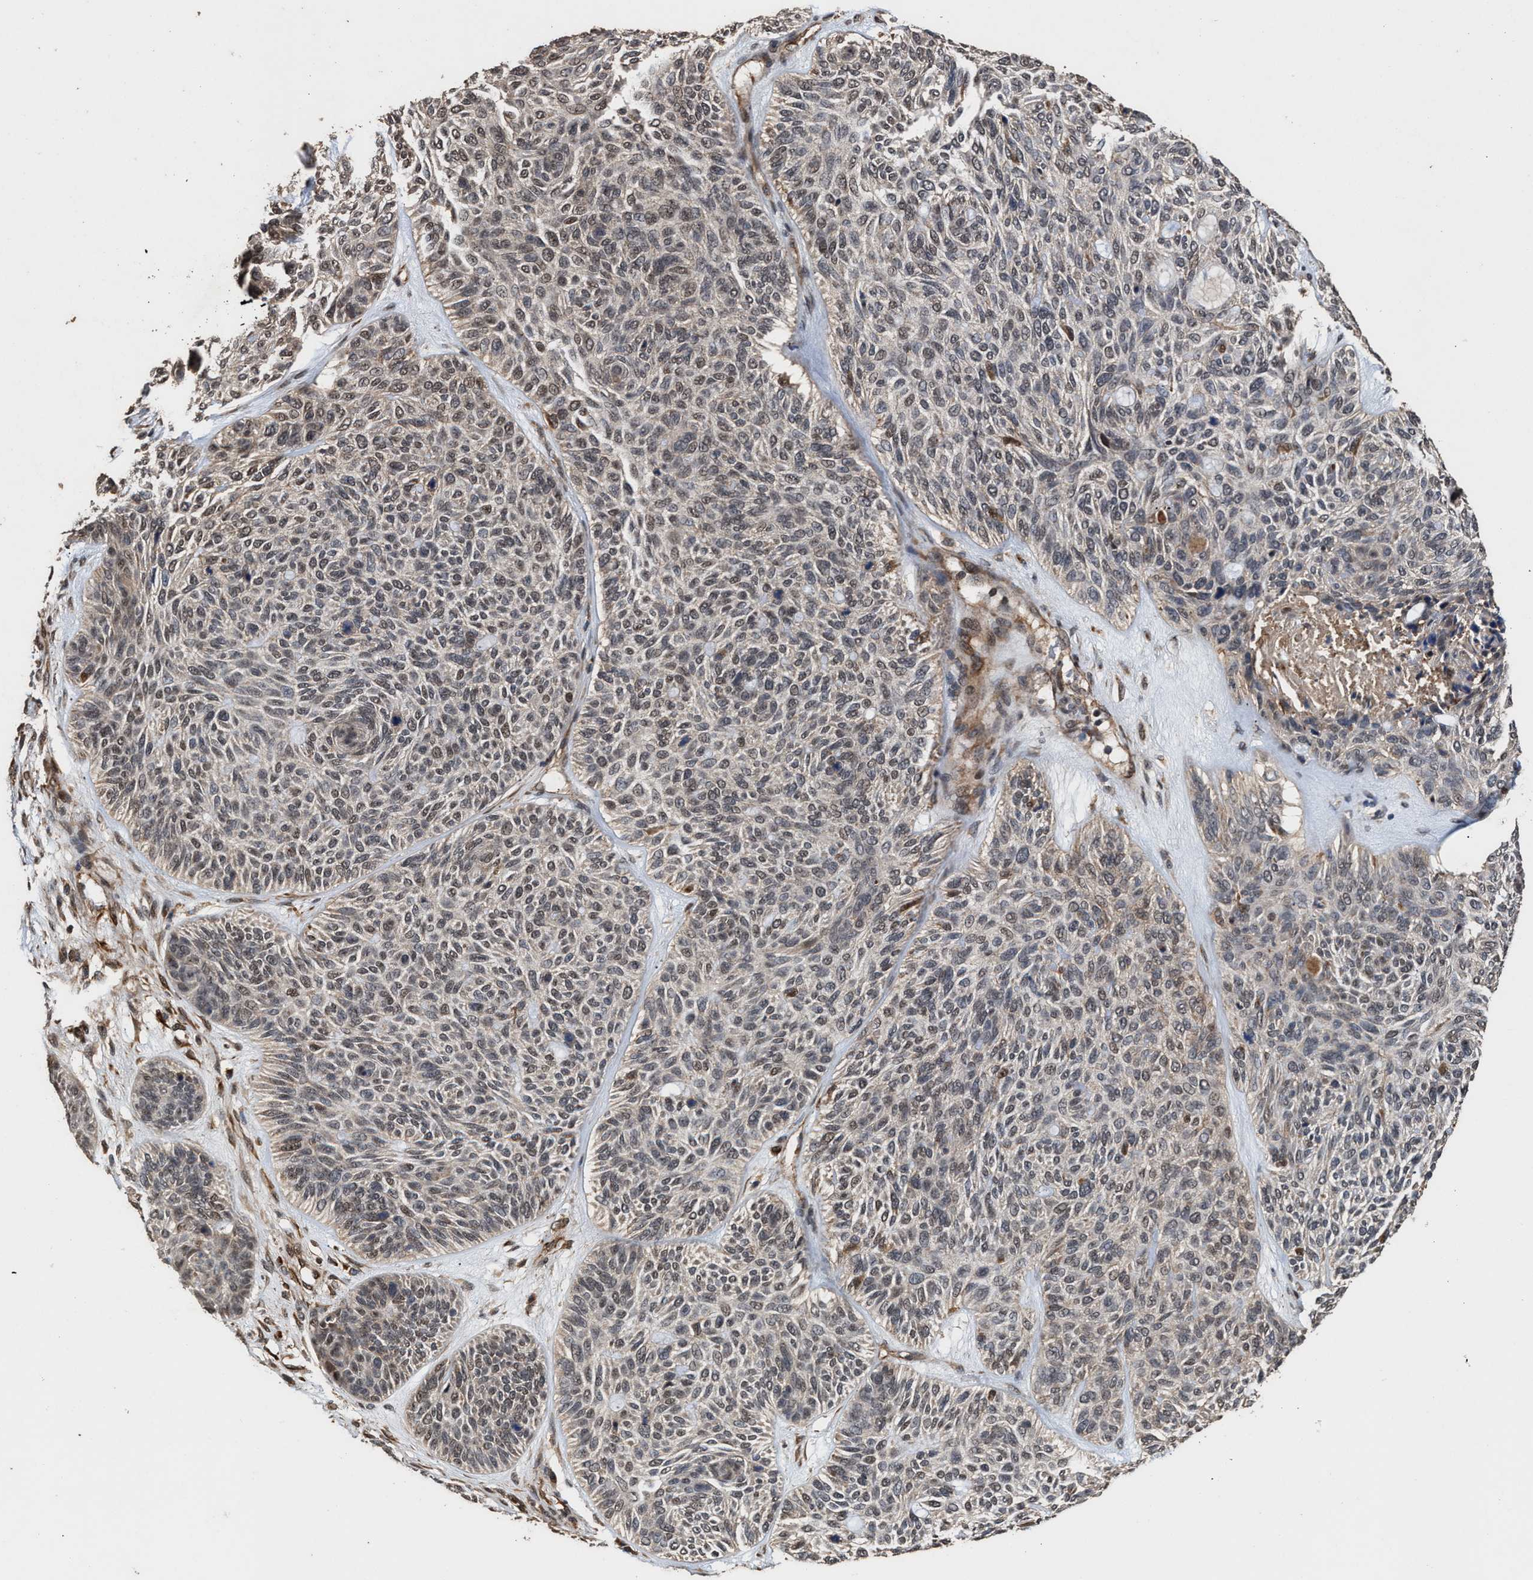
{"staining": {"intensity": "weak", "quantity": "25%-75%", "location": "nuclear"}, "tissue": "skin cancer", "cell_type": "Tumor cells", "image_type": "cancer", "snomed": [{"axis": "morphology", "description": "Basal cell carcinoma"}, {"axis": "topography", "description": "Skin"}], "caption": "DAB (3,3'-diaminobenzidine) immunohistochemical staining of human skin cancer (basal cell carcinoma) displays weak nuclear protein staining in about 25%-75% of tumor cells. (DAB IHC, brown staining for protein, blue staining for nuclei).", "gene": "ZNHIT6", "patient": {"sex": "male", "age": 55}}